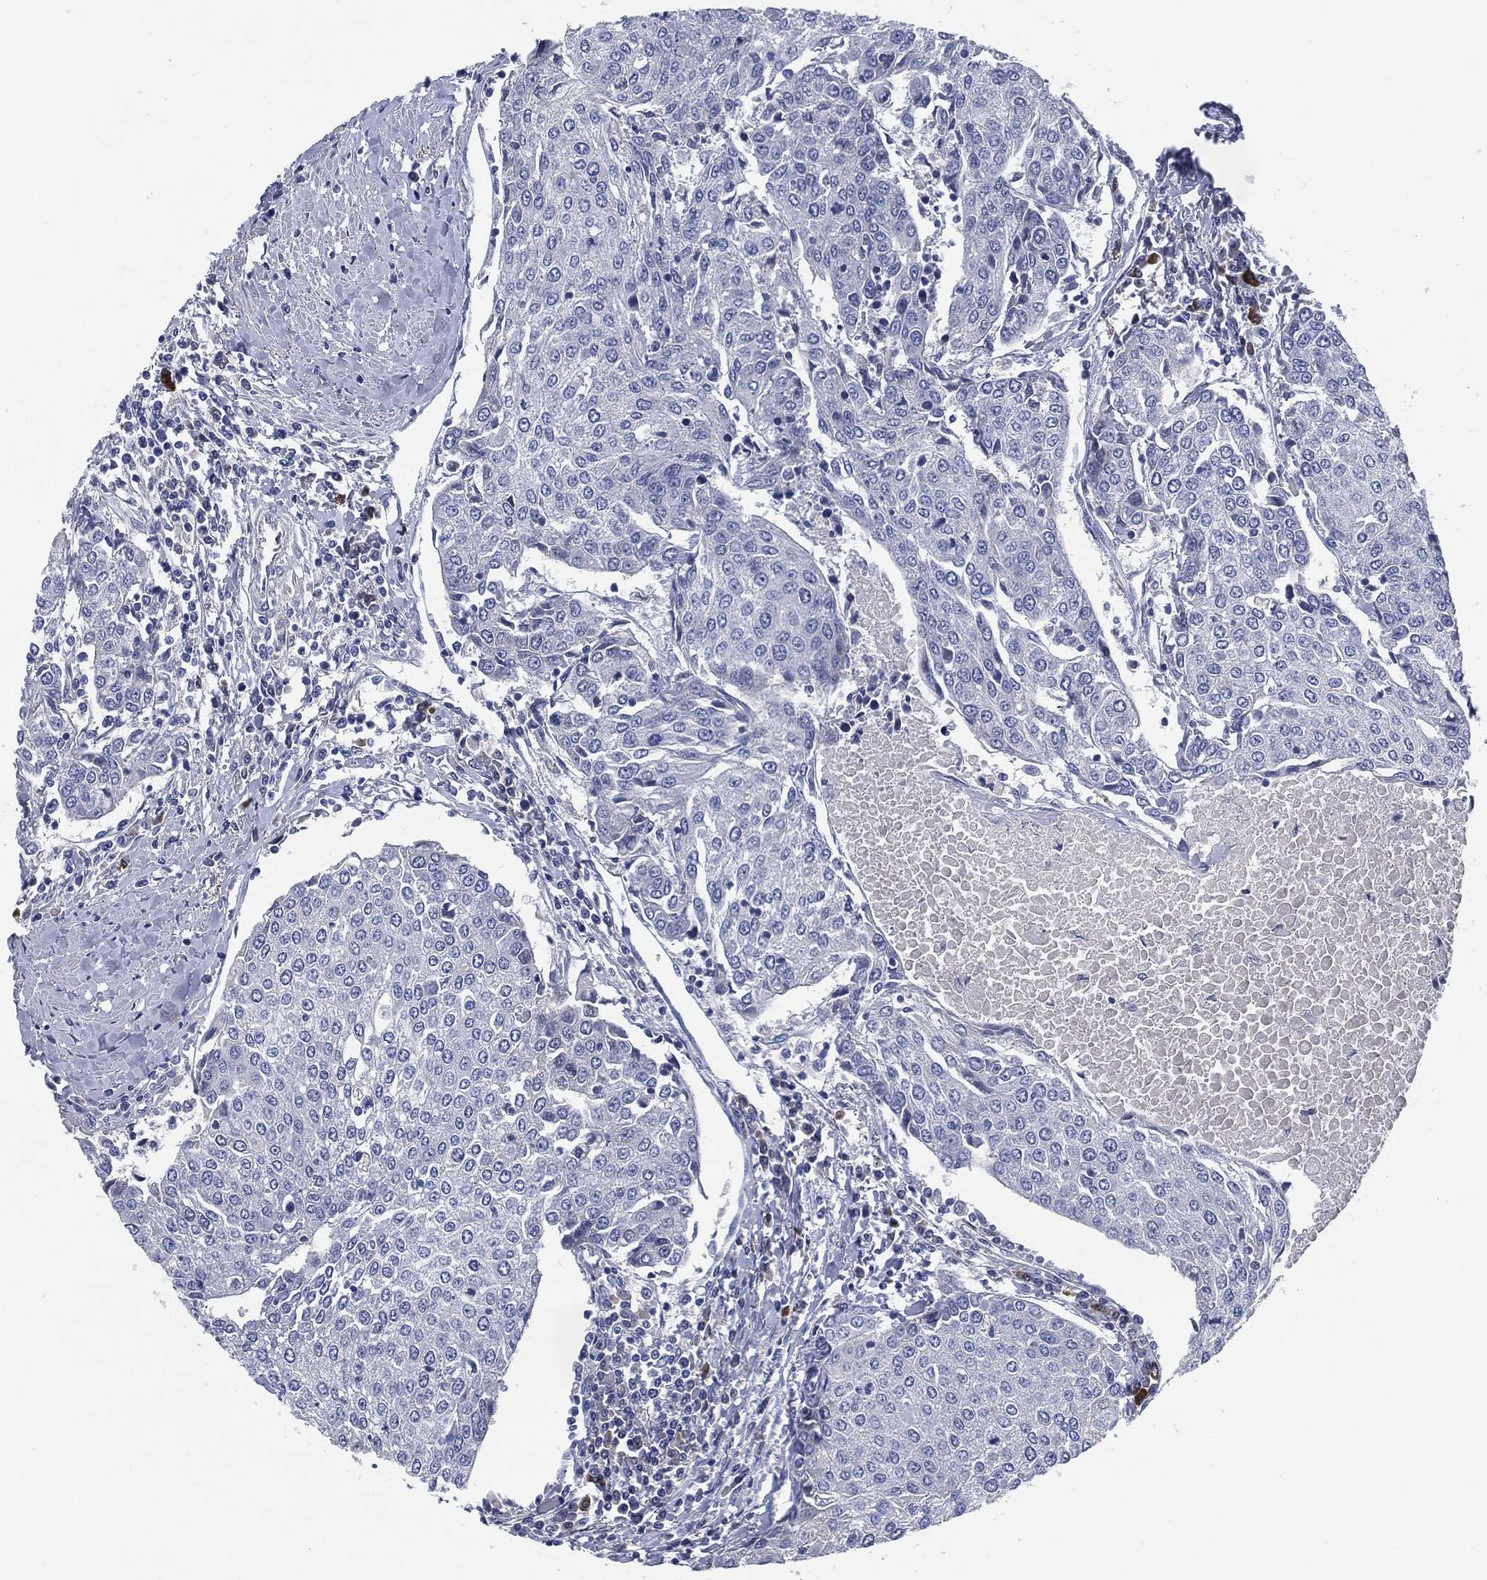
{"staining": {"intensity": "negative", "quantity": "none", "location": "none"}, "tissue": "urothelial cancer", "cell_type": "Tumor cells", "image_type": "cancer", "snomed": [{"axis": "morphology", "description": "Urothelial carcinoma, High grade"}, {"axis": "topography", "description": "Urinary bladder"}], "caption": "Urothelial cancer stained for a protein using immunohistochemistry exhibits no staining tumor cells.", "gene": "CD27", "patient": {"sex": "female", "age": 85}}